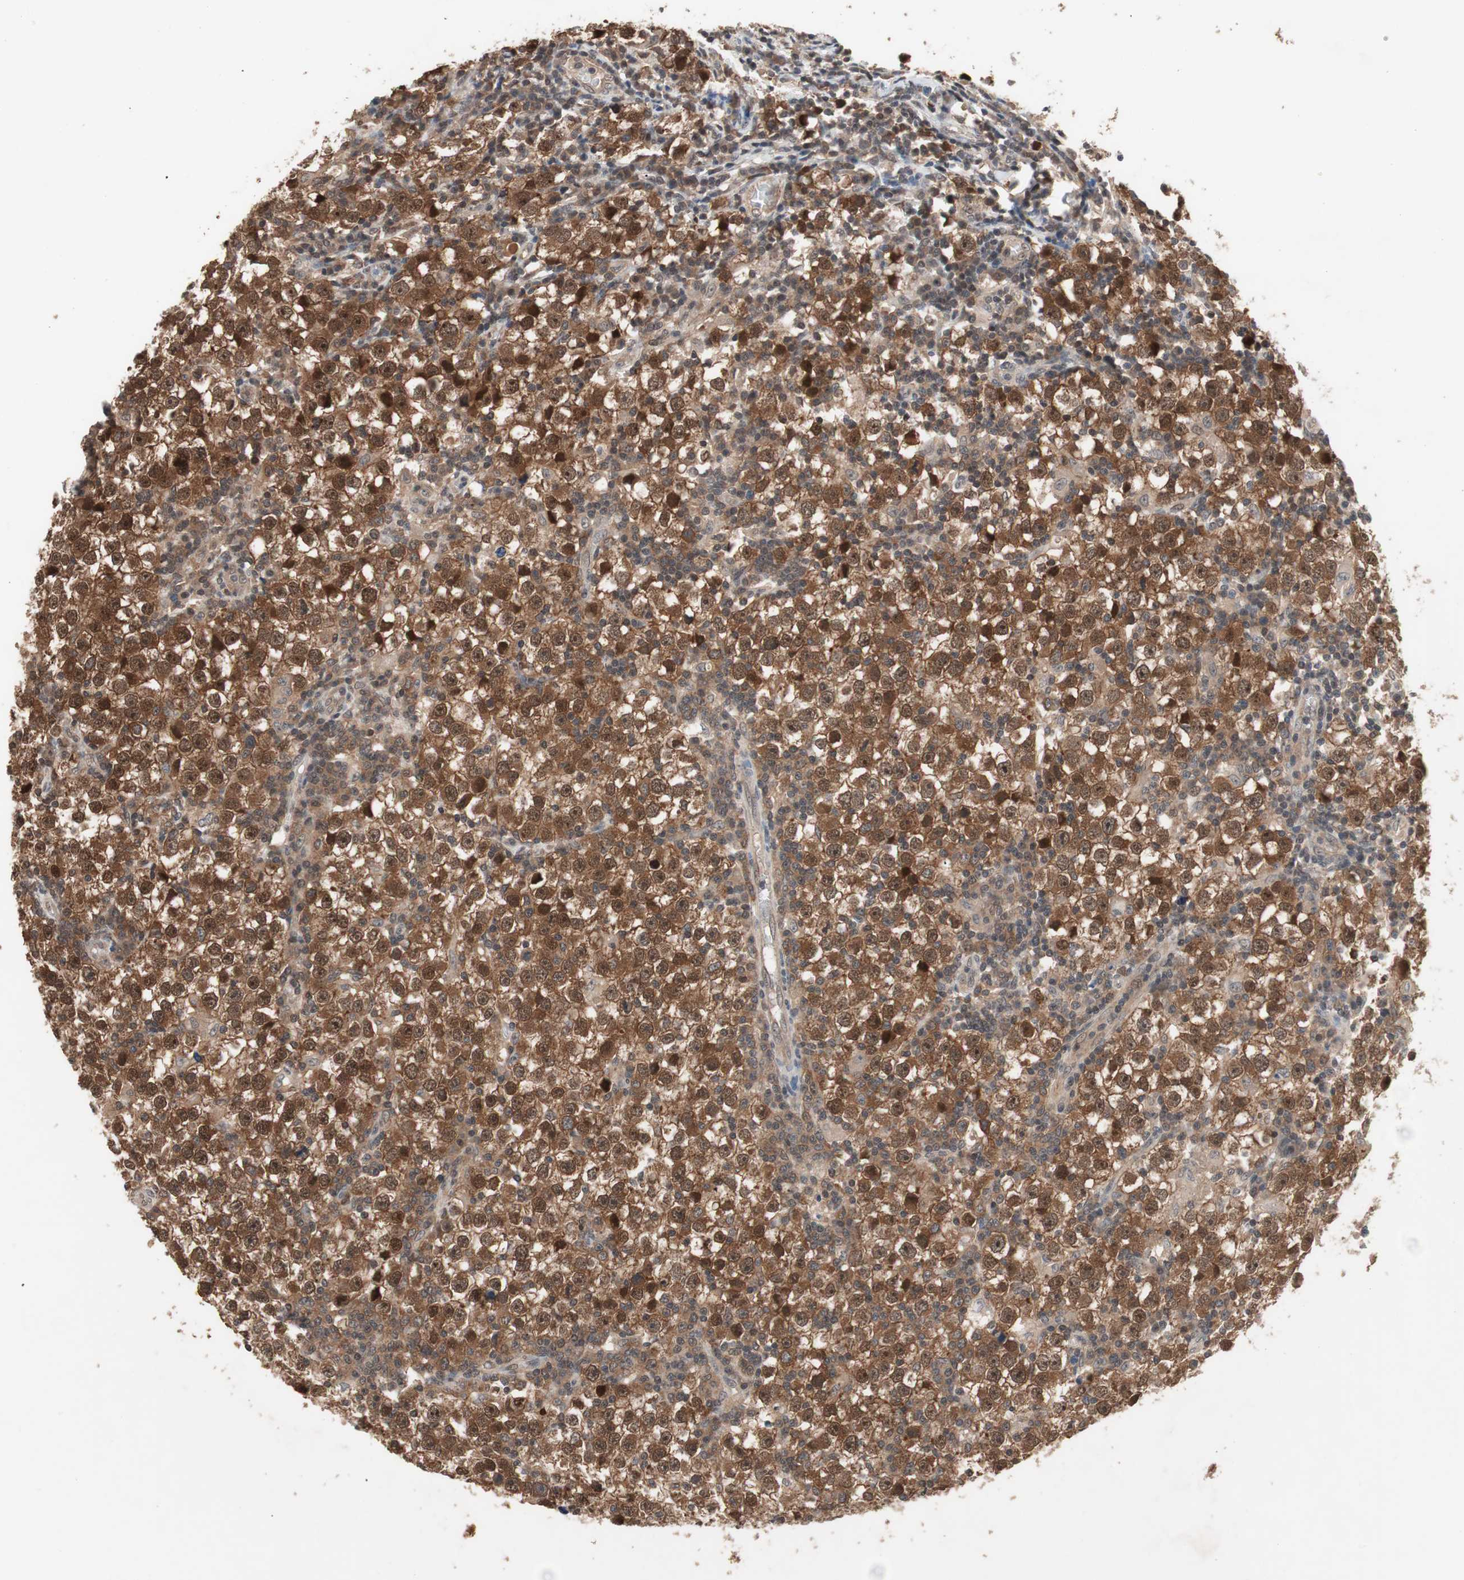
{"staining": {"intensity": "strong", "quantity": ">75%", "location": "cytoplasmic/membranous,nuclear"}, "tissue": "testis cancer", "cell_type": "Tumor cells", "image_type": "cancer", "snomed": [{"axis": "morphology", "description": "Seminoma, NOS"}, {"axis": "topography", "description": "Testis"}], "caption": "Seminoma (testis) stained for a protein (brown) displays strong cytoplasmic/membranous and nuclear positive positivity in about >75% of tumor cells.", "gene": "GART", "patient": {"sex": "male", "age": 65}}